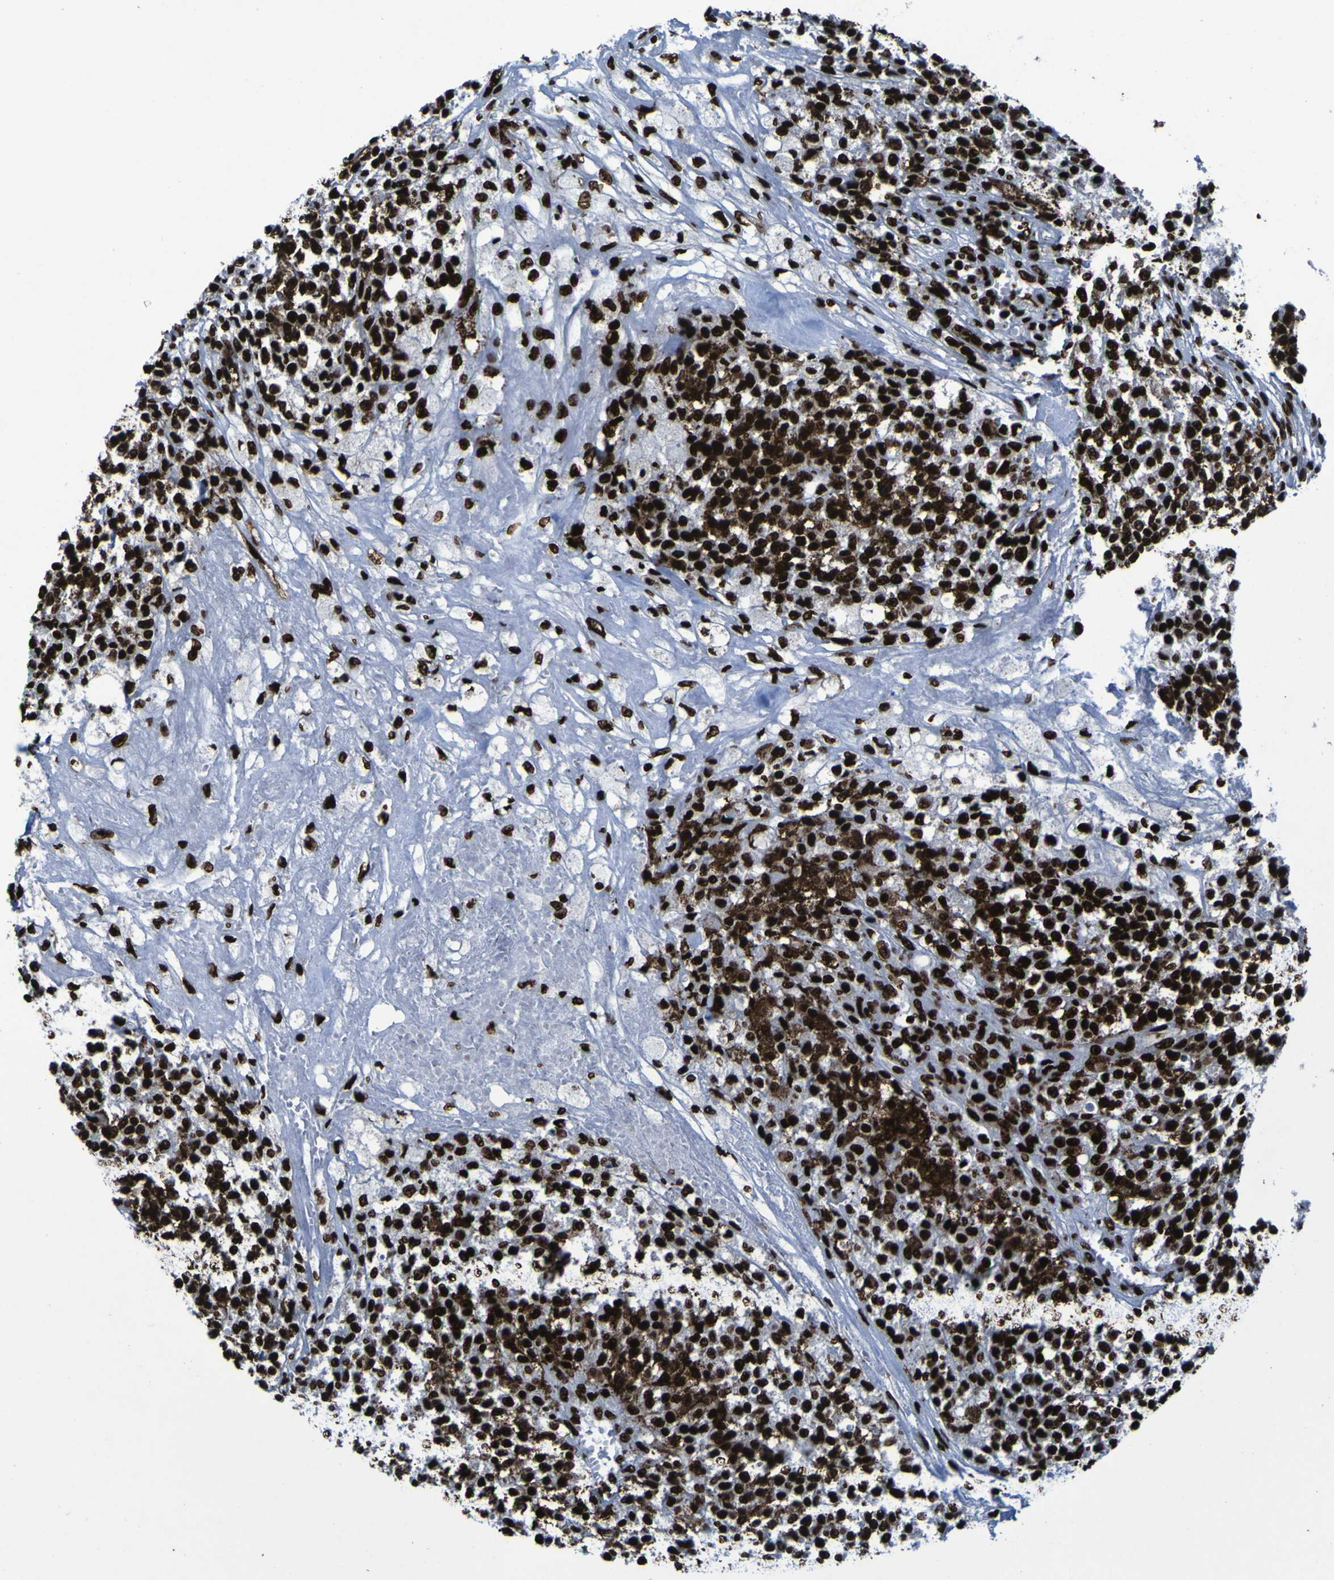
{"staining": {"intensity": "strong", "quantity": ">75%", "location": "nuclear"}, "tissue": "testis cancer", "cell_type": "Tumor cells", "image_type": "cancer", "snomed": [{"axis": "morphology", "description": "Seminoma, NOS"}, {"axis": "topography", "description": "Testis"}], "caption": "Strong nuclear staining is seen in approximately >75% of tumor cells in seminoma (testis).", "gene": "NPM1", "patient": {"sex": "male", "age": 59}}